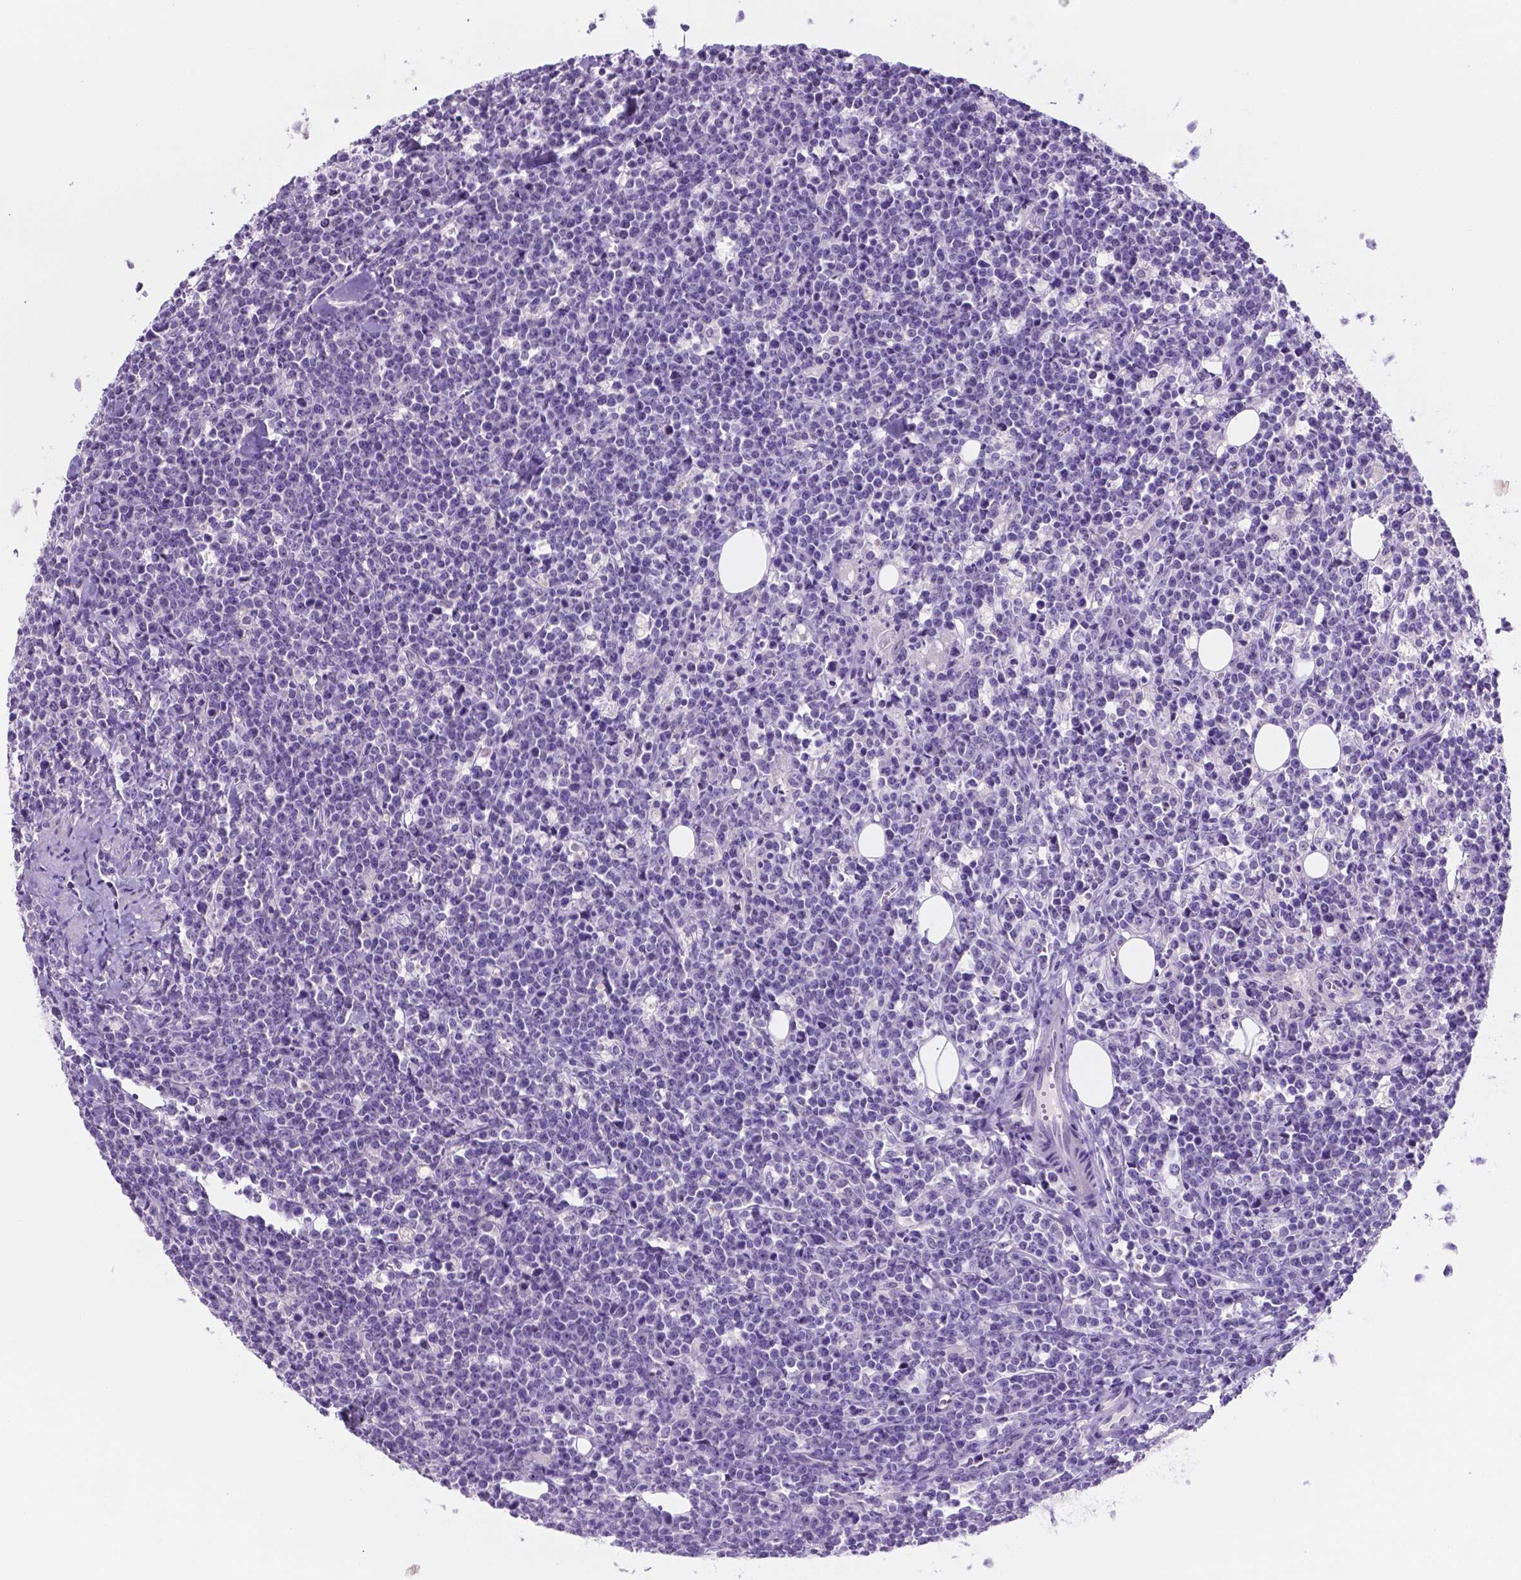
{"staining": {"intensity": "negative", "quantity": "none", "location": "none"}, "tissue": "lymphoma", "cell_type": "Tumor cells", "image_type": "cancer", "snomed": [{"axis": "morphology", "description": "Malignant lymphoma, non-Hodgkin's type, High grade"}, {"axis": "topography", "description": "Small intestine"}], "caption": "Tumor cells show no significant protein expression in high-grade malignant lymphoma, non-Hodgkin's type. (DAB immunohistochemistry (IHC), high magnification).", "gene": "EBLN2", "patient": {"sex": "female", "age": 56}}